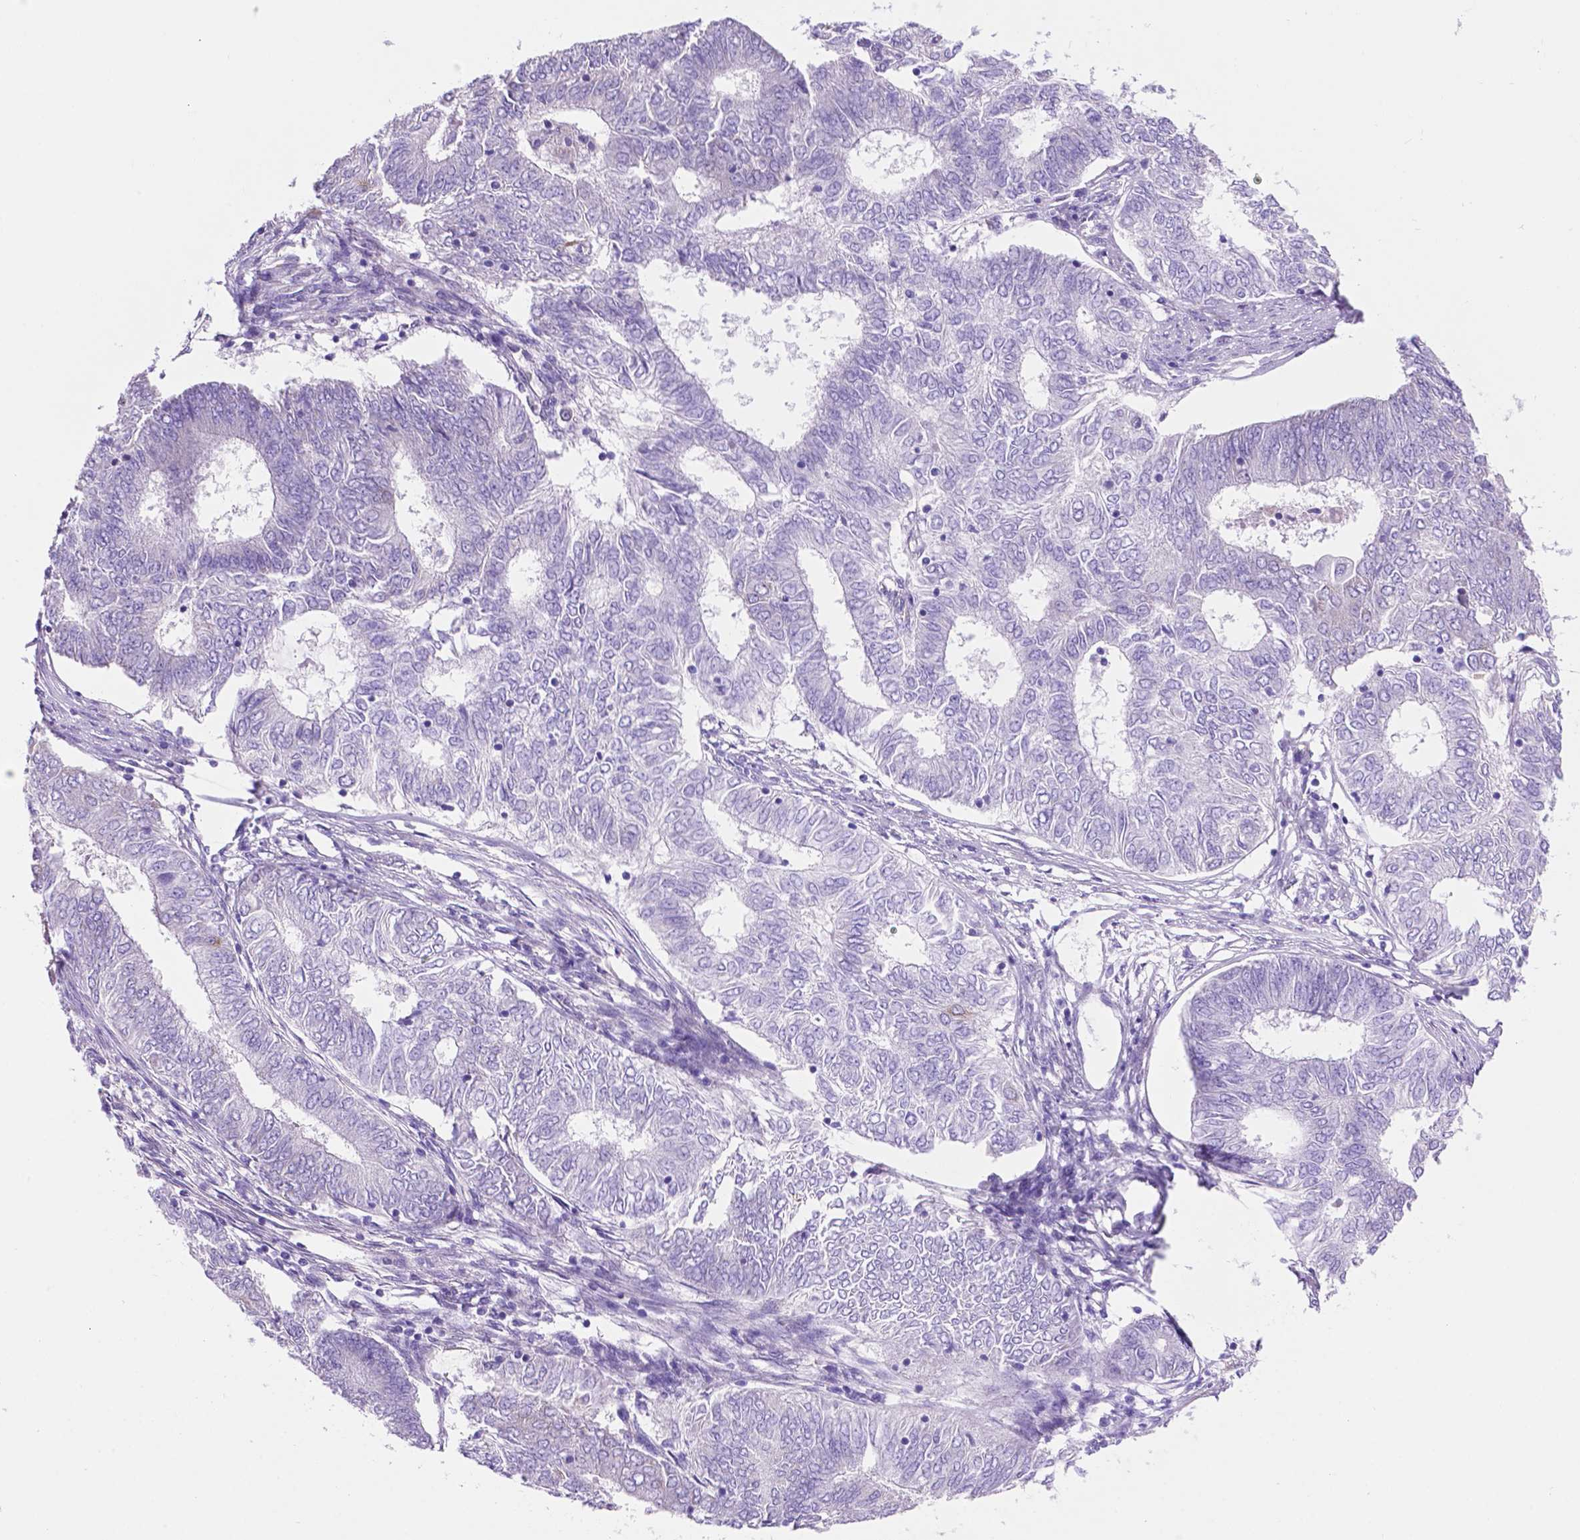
{"staining": {"intensity": "negative", "quantity": "none", "location": "none"}, "tissue": "endometrial cancer", "cell_type": "Tumor cells", "image_type": "cancer", "snomed": [{"axis": "morphology", "description": "Adenocarcinoma, NOS"}, {"axis": "topography", "description": "Endometrium"}], "caption": "Immunohistochemistry of endometrial adenocarcinoma displays no staining in tumor cells. Nuclei are stained in blue.", "gene": "TMEM121B", "patient": {"sex": "female", "age": 62}}